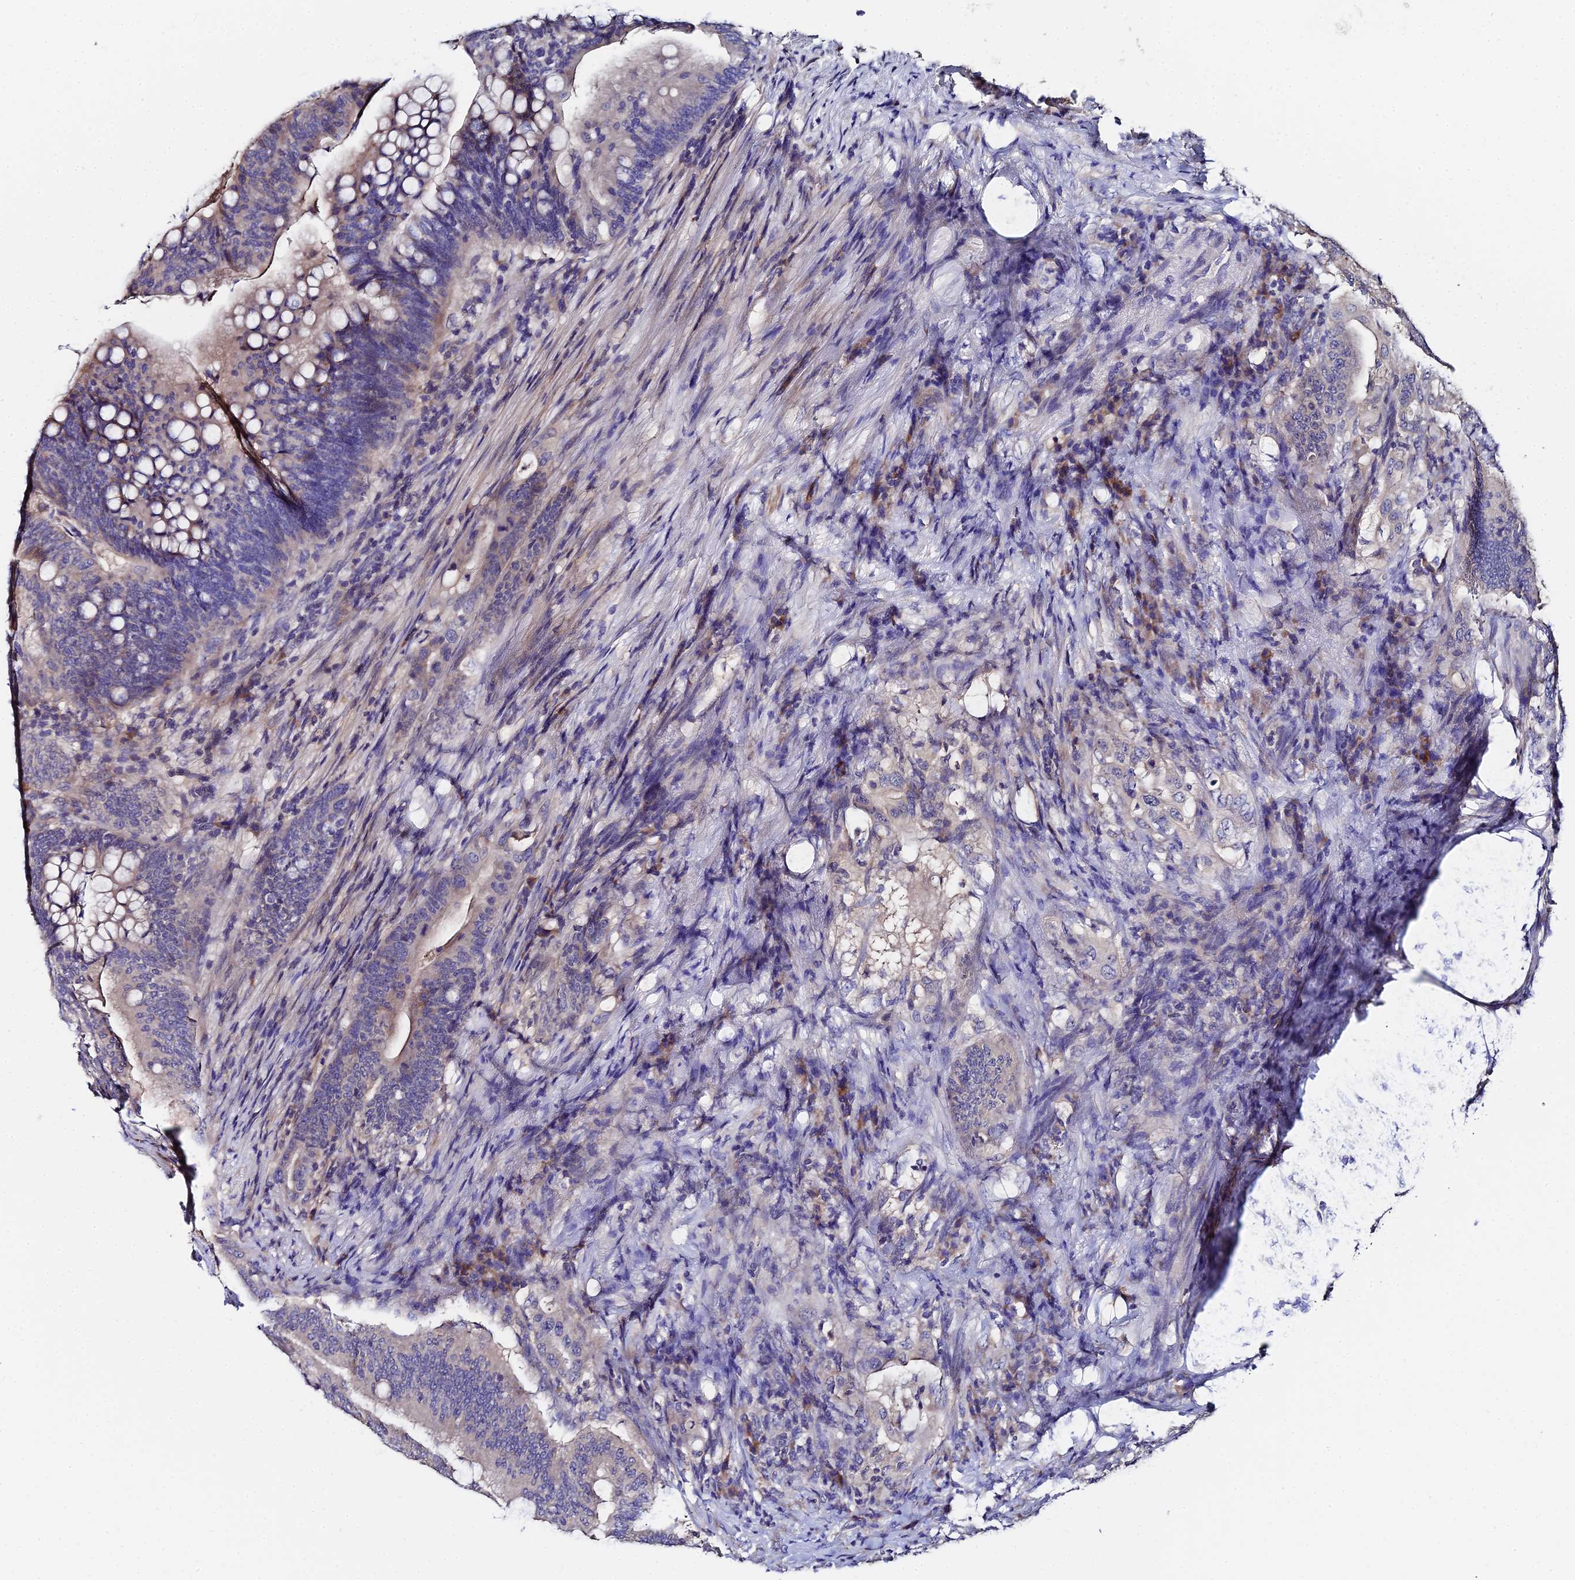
{"staining": {"intensity": "moderate", "quantity": "25%-75%", "location": "cytoplasmic/membranous"}, "tissue": "colorectal cancer", "cell_type": "Tumor cells", "image_type": "cancer", "snomed": [{"axis": "morphology", "description": "Adenocarcinoma, NOS"}, {"axis": "topography", "description": "Colon"}], "caption": "High-power microscopy captured an immunohistochemistry (IHC) micrograph of adenocarcinoma (colorectal), revealing moderate cytoplasmic/membranous positivity in approximately 25%-75% of tumor cells.", "gene": "UBE2L3", "patient": {"sex": "female", "age": 66}}